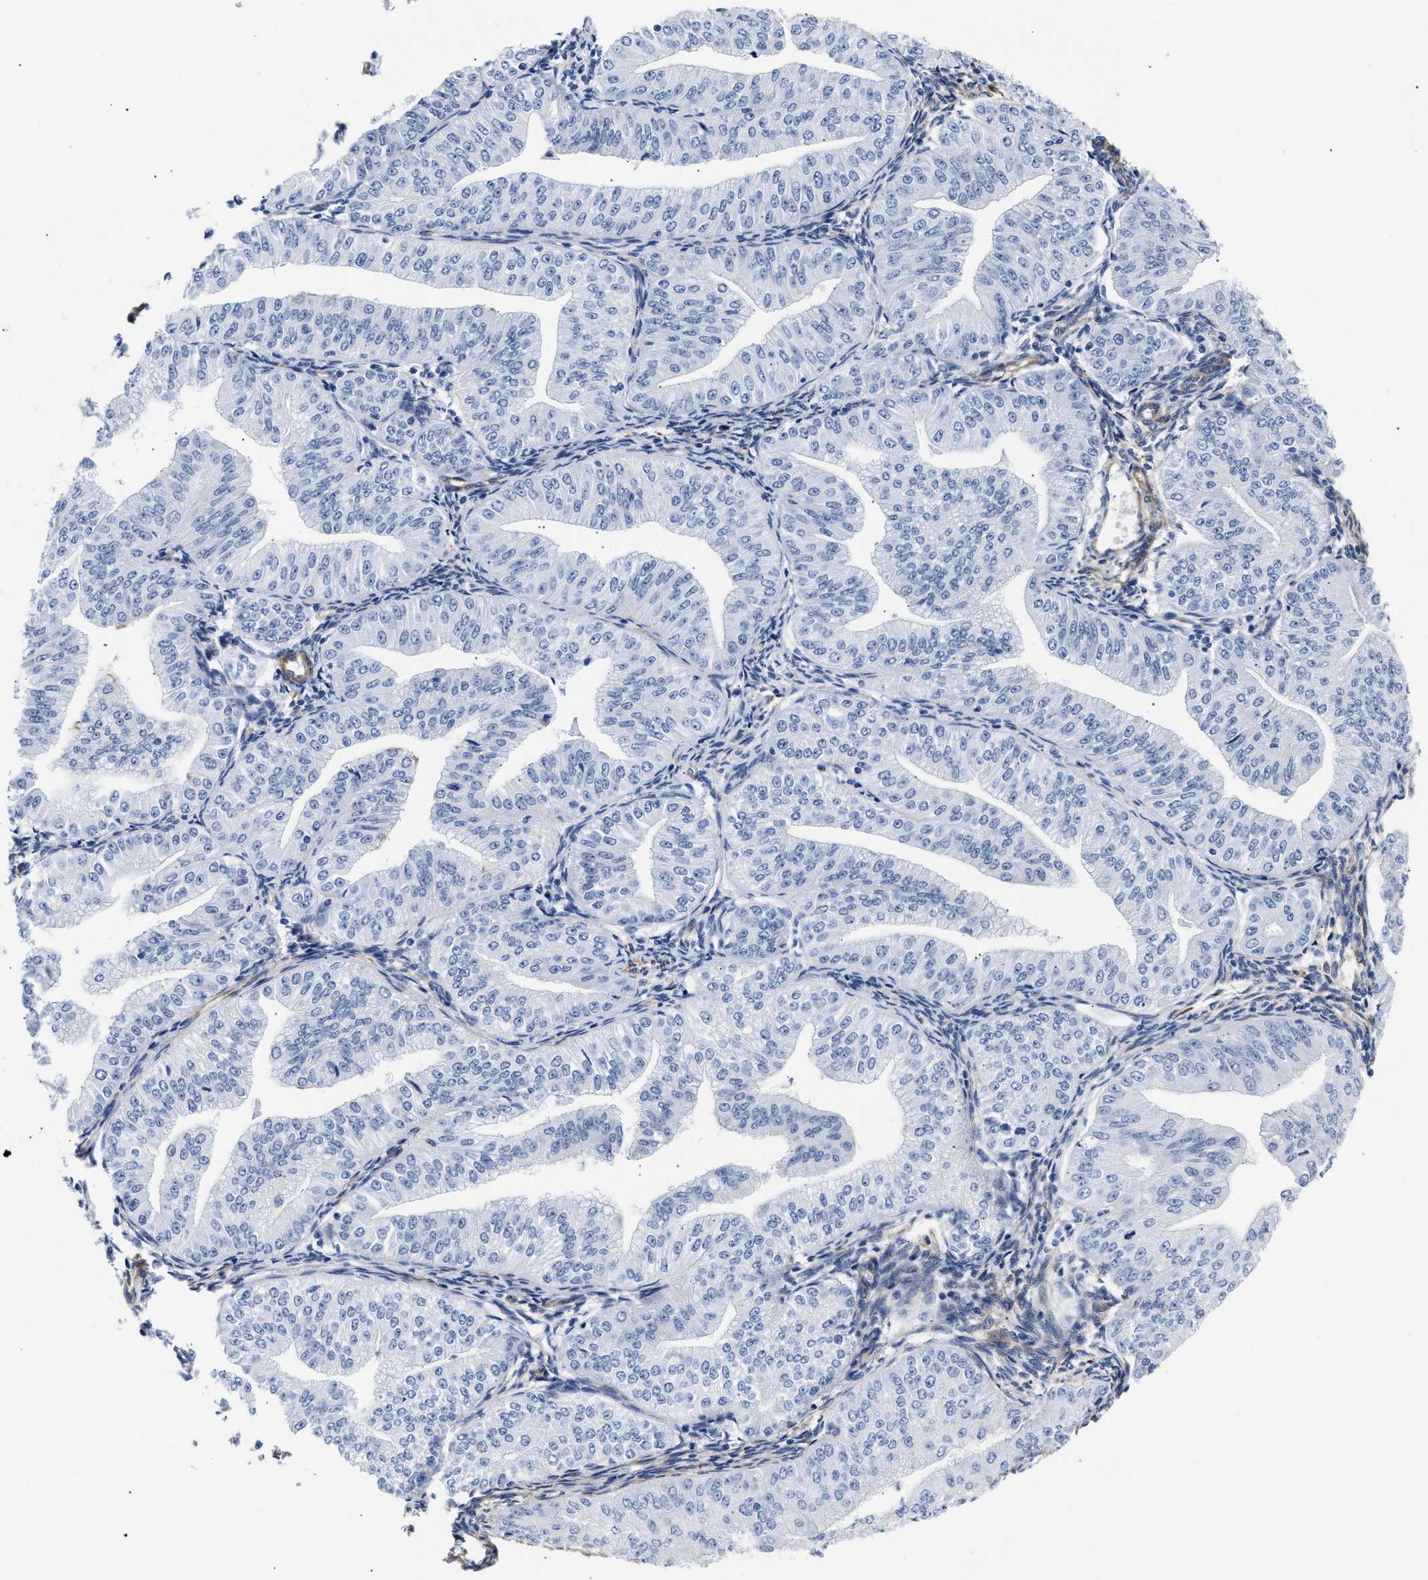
{"staining": {"intensity": "negative", "quantity": "none", "location": "none"}, "tissue": "endometrial cancer", "cell_type": "Tumor cells", "image_type": "cancer", "snomed": [{"axis": "morphology", "description": "Normal tissue, NOS"}, {"axis": "morphology", "description": "Adenocarcinoma, NOS"}, {"axis": "topography", "description": "Endometrium"}], "caption": "Immunohistochemistry photomicrograph of neoplastic tissue: adenocarcinoma (endometrial) stained with DAB demonstrates no significant protein staining in tumor cells.", "gene": "TRIM29", "patient": {"sex": "female", "age": 53}}